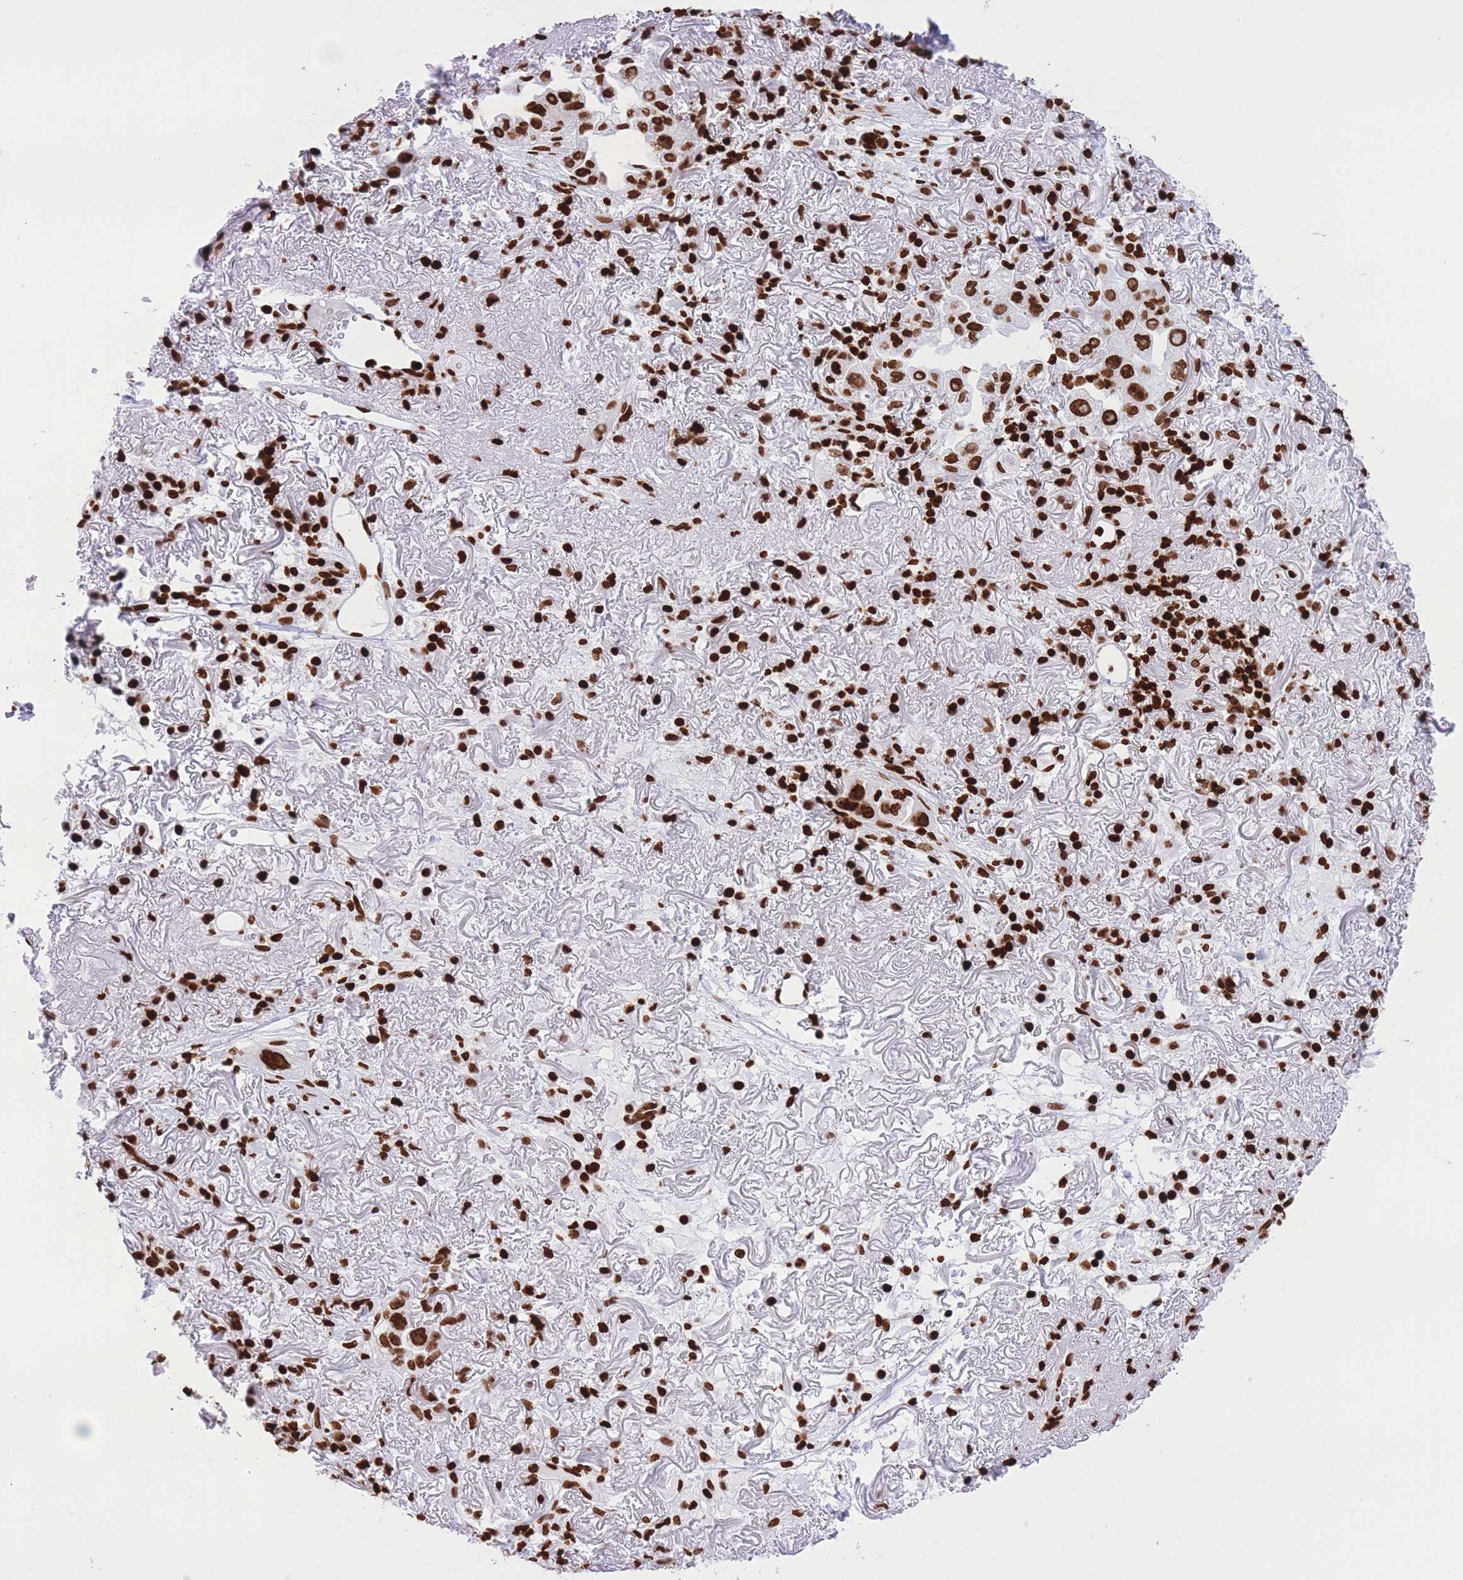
{"staining": {"intensity": "strong", "quantity": ">75%", "location": "nuclear"}, "tissue": "lung cancer", "cell_type": "Tumor cells", "image_type": "cancer", "snomed": [{"axis": "morphology", "description": "Adenocarcinoma, NOS"}, {"axis": "topography", "description": "Lung"}], "caption": "DAB immunohistochemical staining of lung cancer shows strong nuclear protein staining in about >75% of tumor cells.", "gene": "H2BC11", "patient": {"sex": "female", "age": 69}}